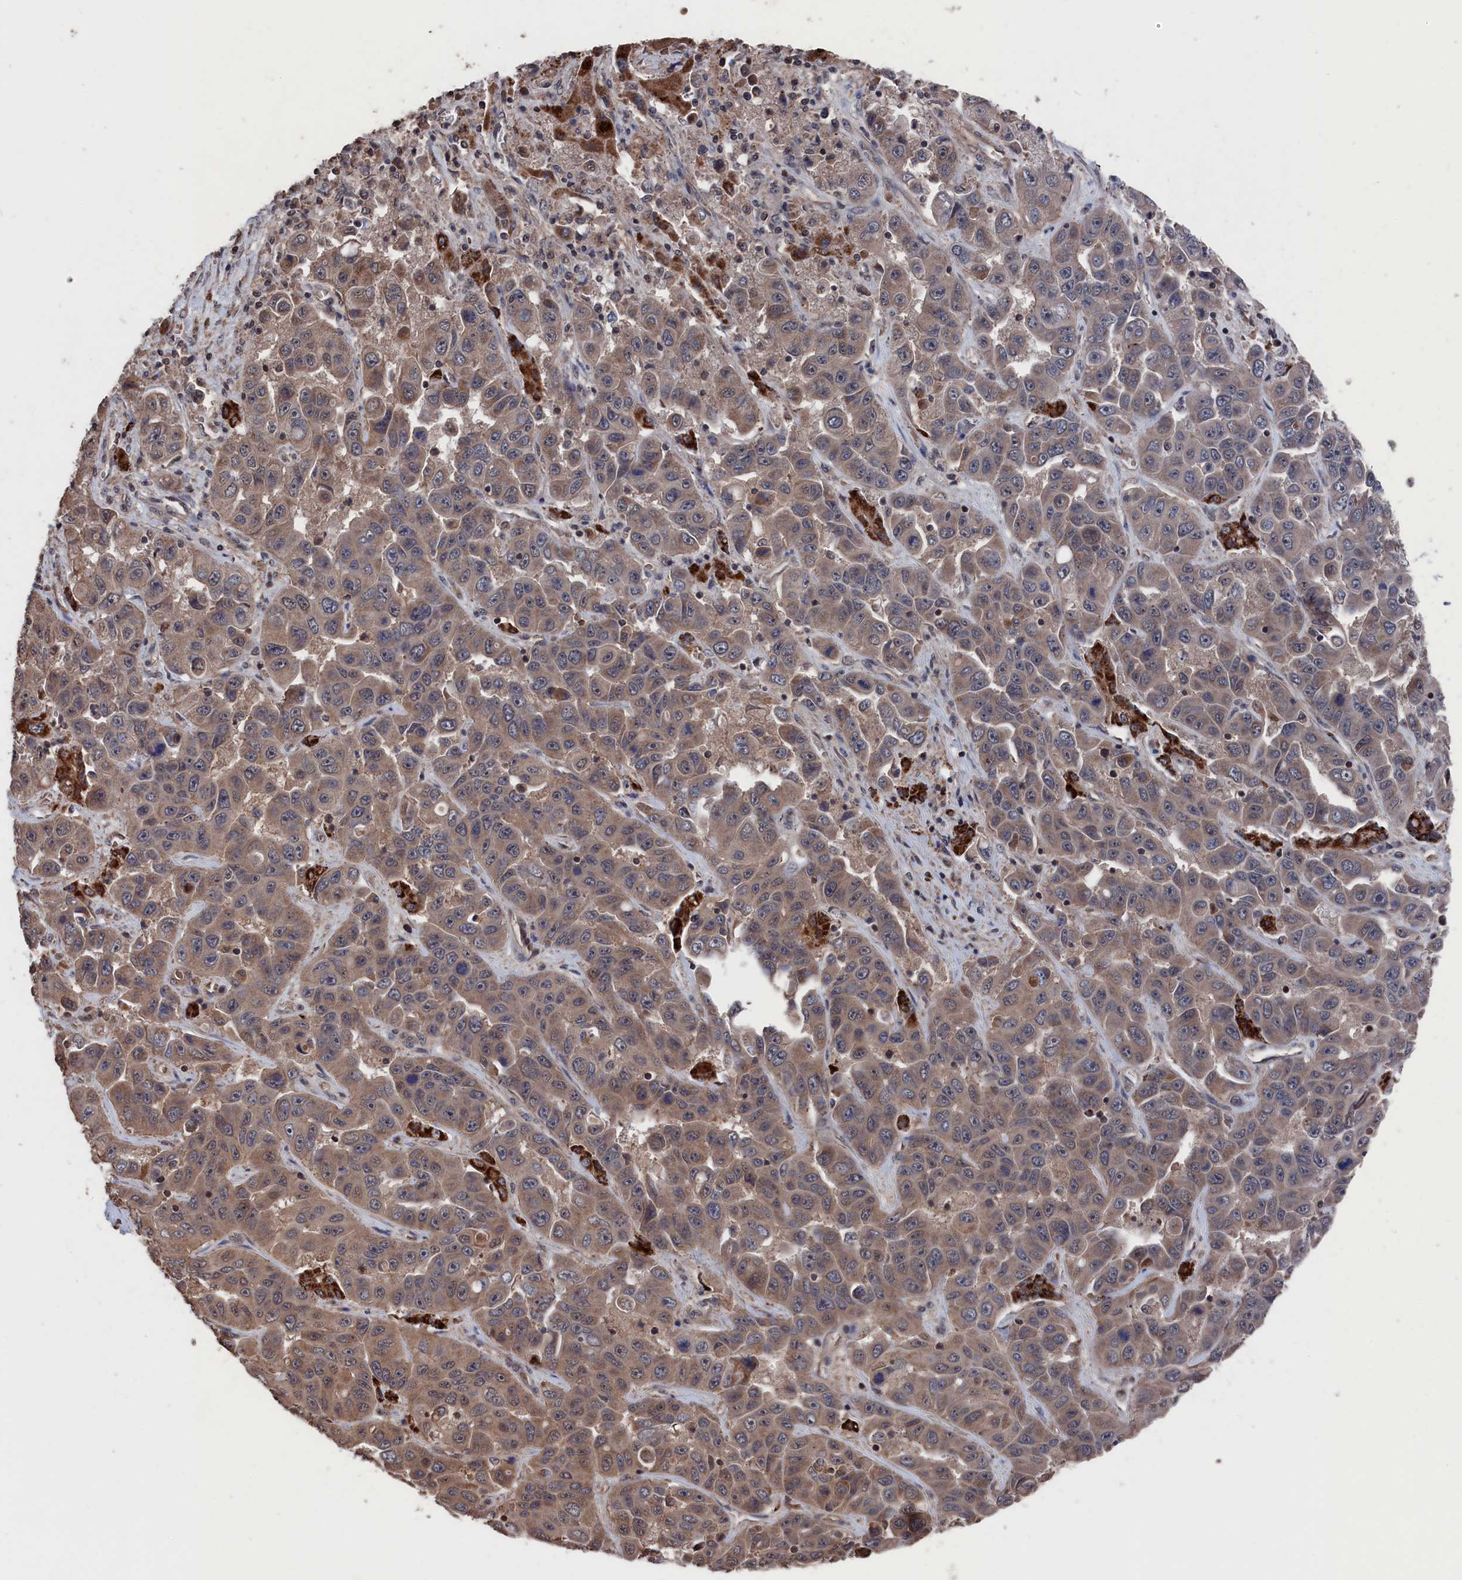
{"staining": {"intensity": "moderate", "quantity": "<25%", "location": "cytoplasmic/membranous"}, "tissue": "liver cancer", "cell_type": "Tumor cells", "image_type": "cancer", "snomed": [{"axis": "morphology", "description": "Cholangiocarcinoma"}, {"axis": "topography", "description": "Liver"}], "caption": "Liver cancer (cholangiocarcinoma) stained for a protein reveals moderate cytoplasmic/membranous positivity in tumor cells.", "gene": "PDE12", "patient": {"sex": "female", "age": 52}}